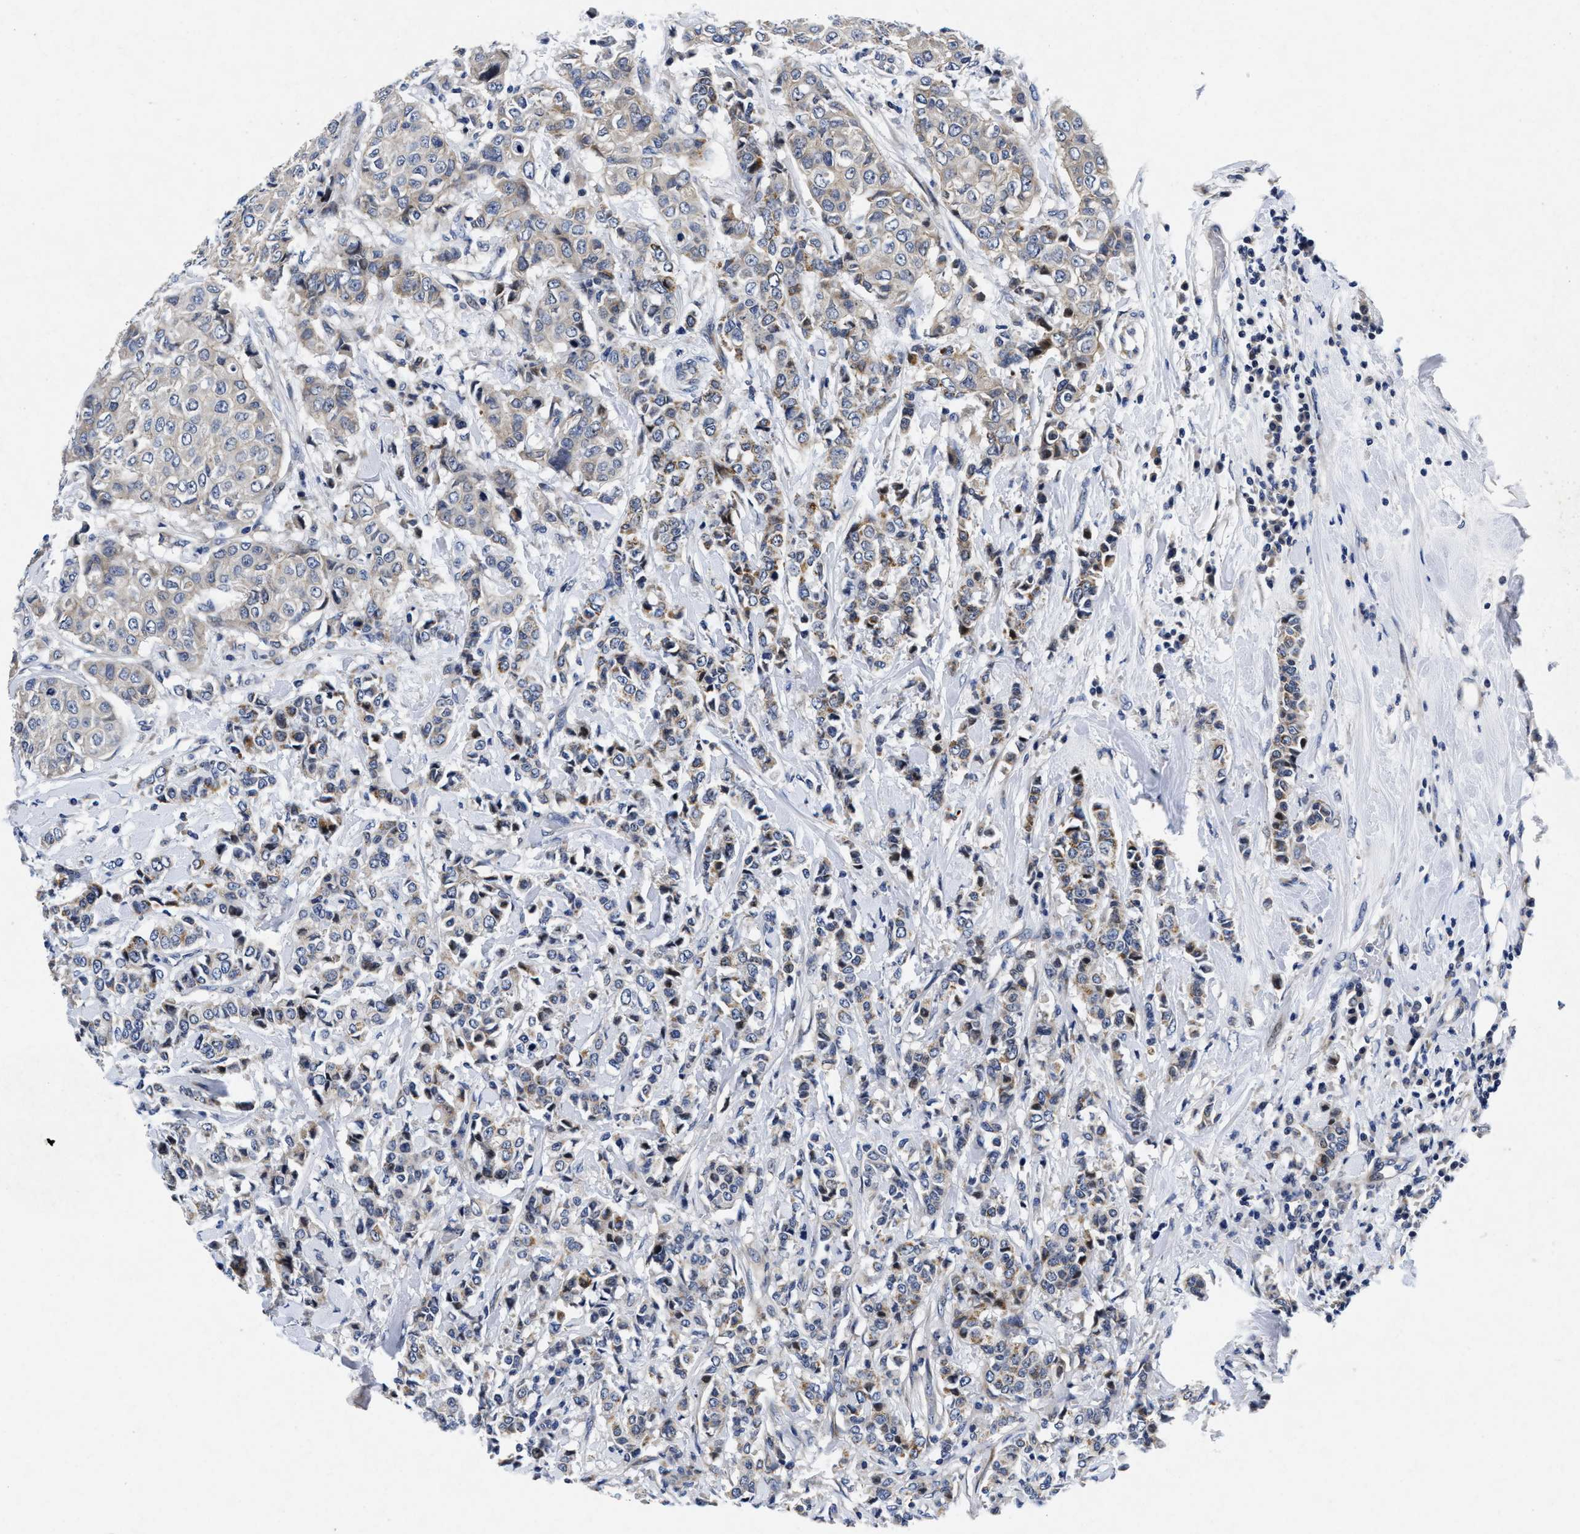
{"staining": {"intensity": "weak", "quantity": "<25%", "location": "cytoplasmic/membranous"}, "tissue": "breast cancer", "cell_type": "Tumor cells", "image_type": "cancer", "snomed": [{"axis": "morphology", "description": "Duct carcinoma"}, {"axis": "topography", "description": "Breast"}], "caption": "Immunohistochemical staining of breast cancer exhibits no significant staining in tumor cells.", "gene": "LAD1", "patient": {"sex": "female", "age": 27}}